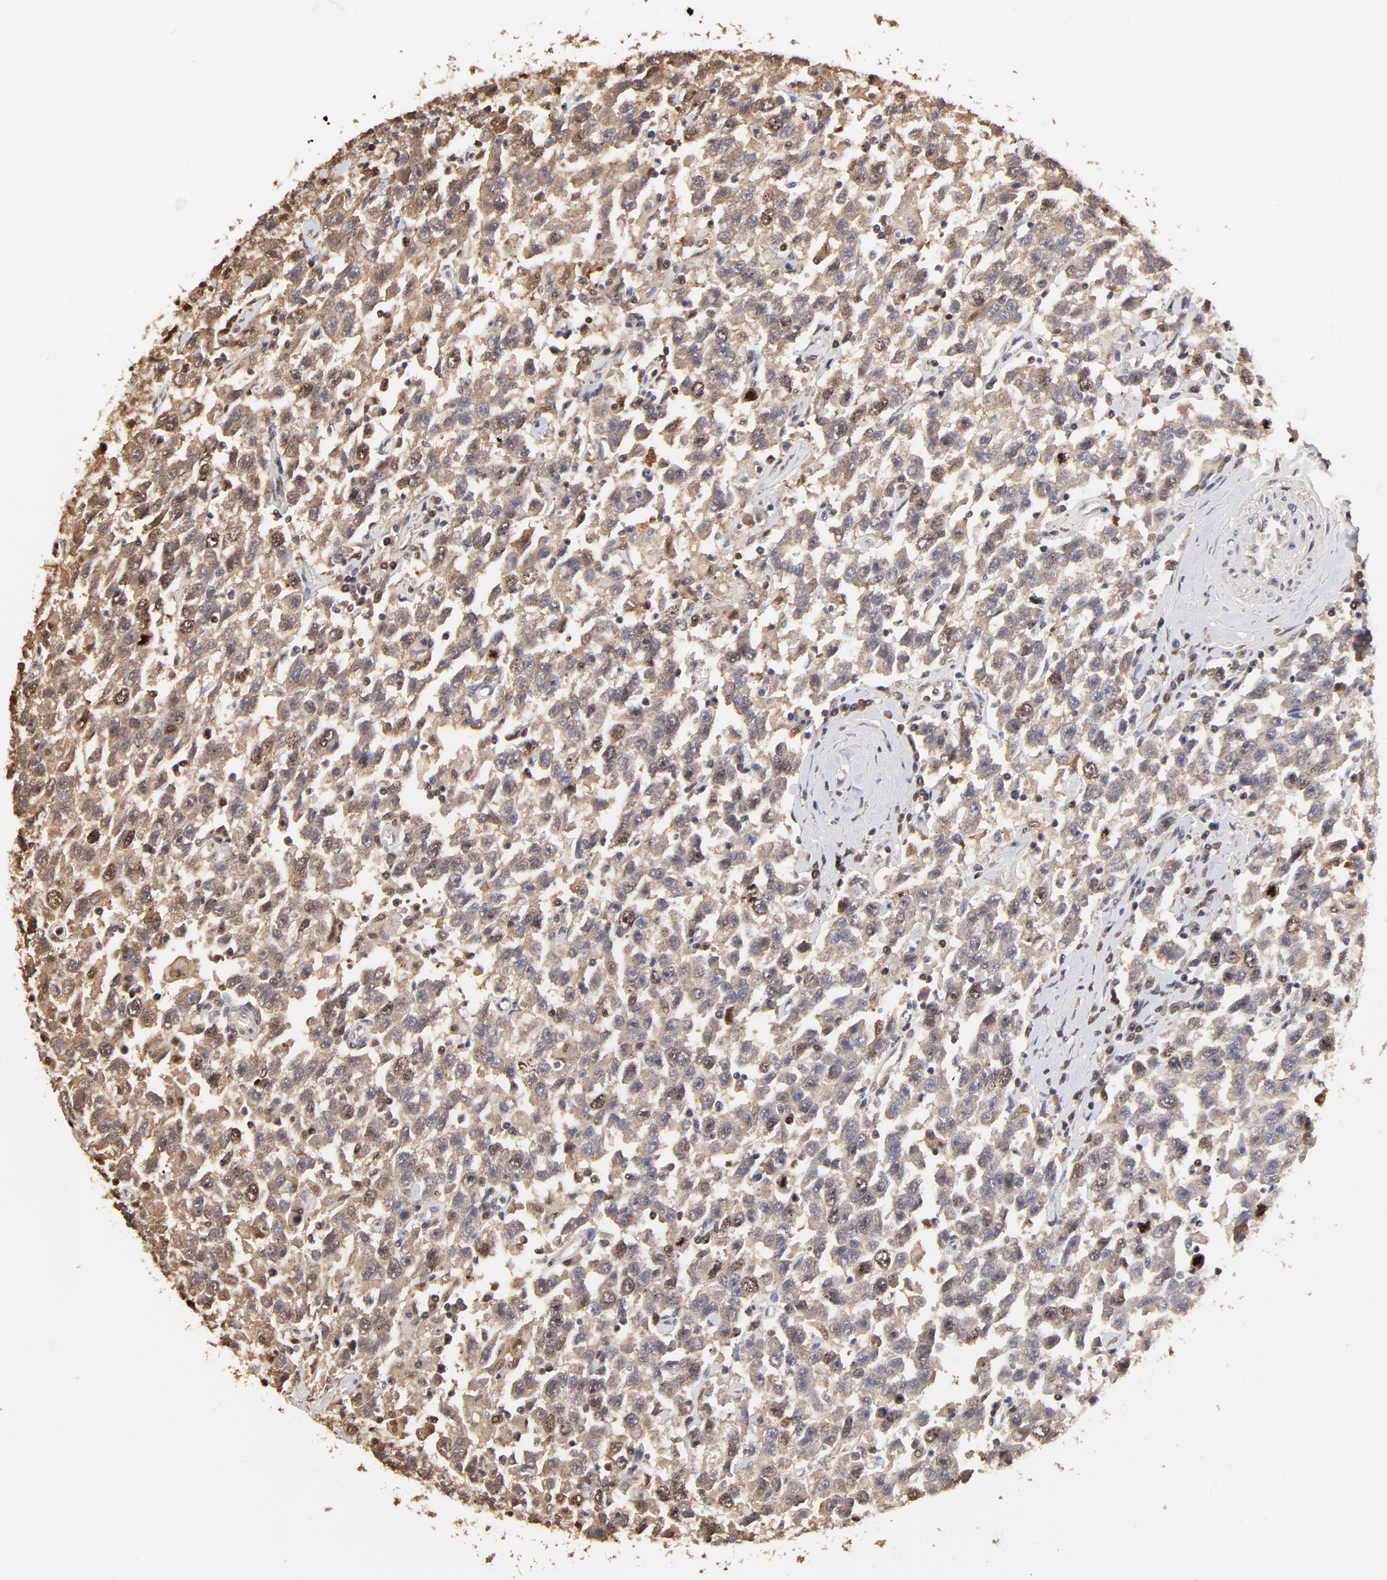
{"staining": {"intensity": "moderate", "quantity": "25%-75%", "location": "nuclear"}, "tissue": "testis cancer", "cell_type": "Tumor cells", "image_type": "cancer", "snomed": [{"axis": "morphology", "description": "Seminoma, NOS"}, {"axis": "topography", "description": "Testis"}], "caption": "A micrograph of human testis seminoma stained for a protein displays moderate nuclear brown staining in tumor cells.", "gene": "BIRC5", "patient": {"sex": "male", "age": 41}}